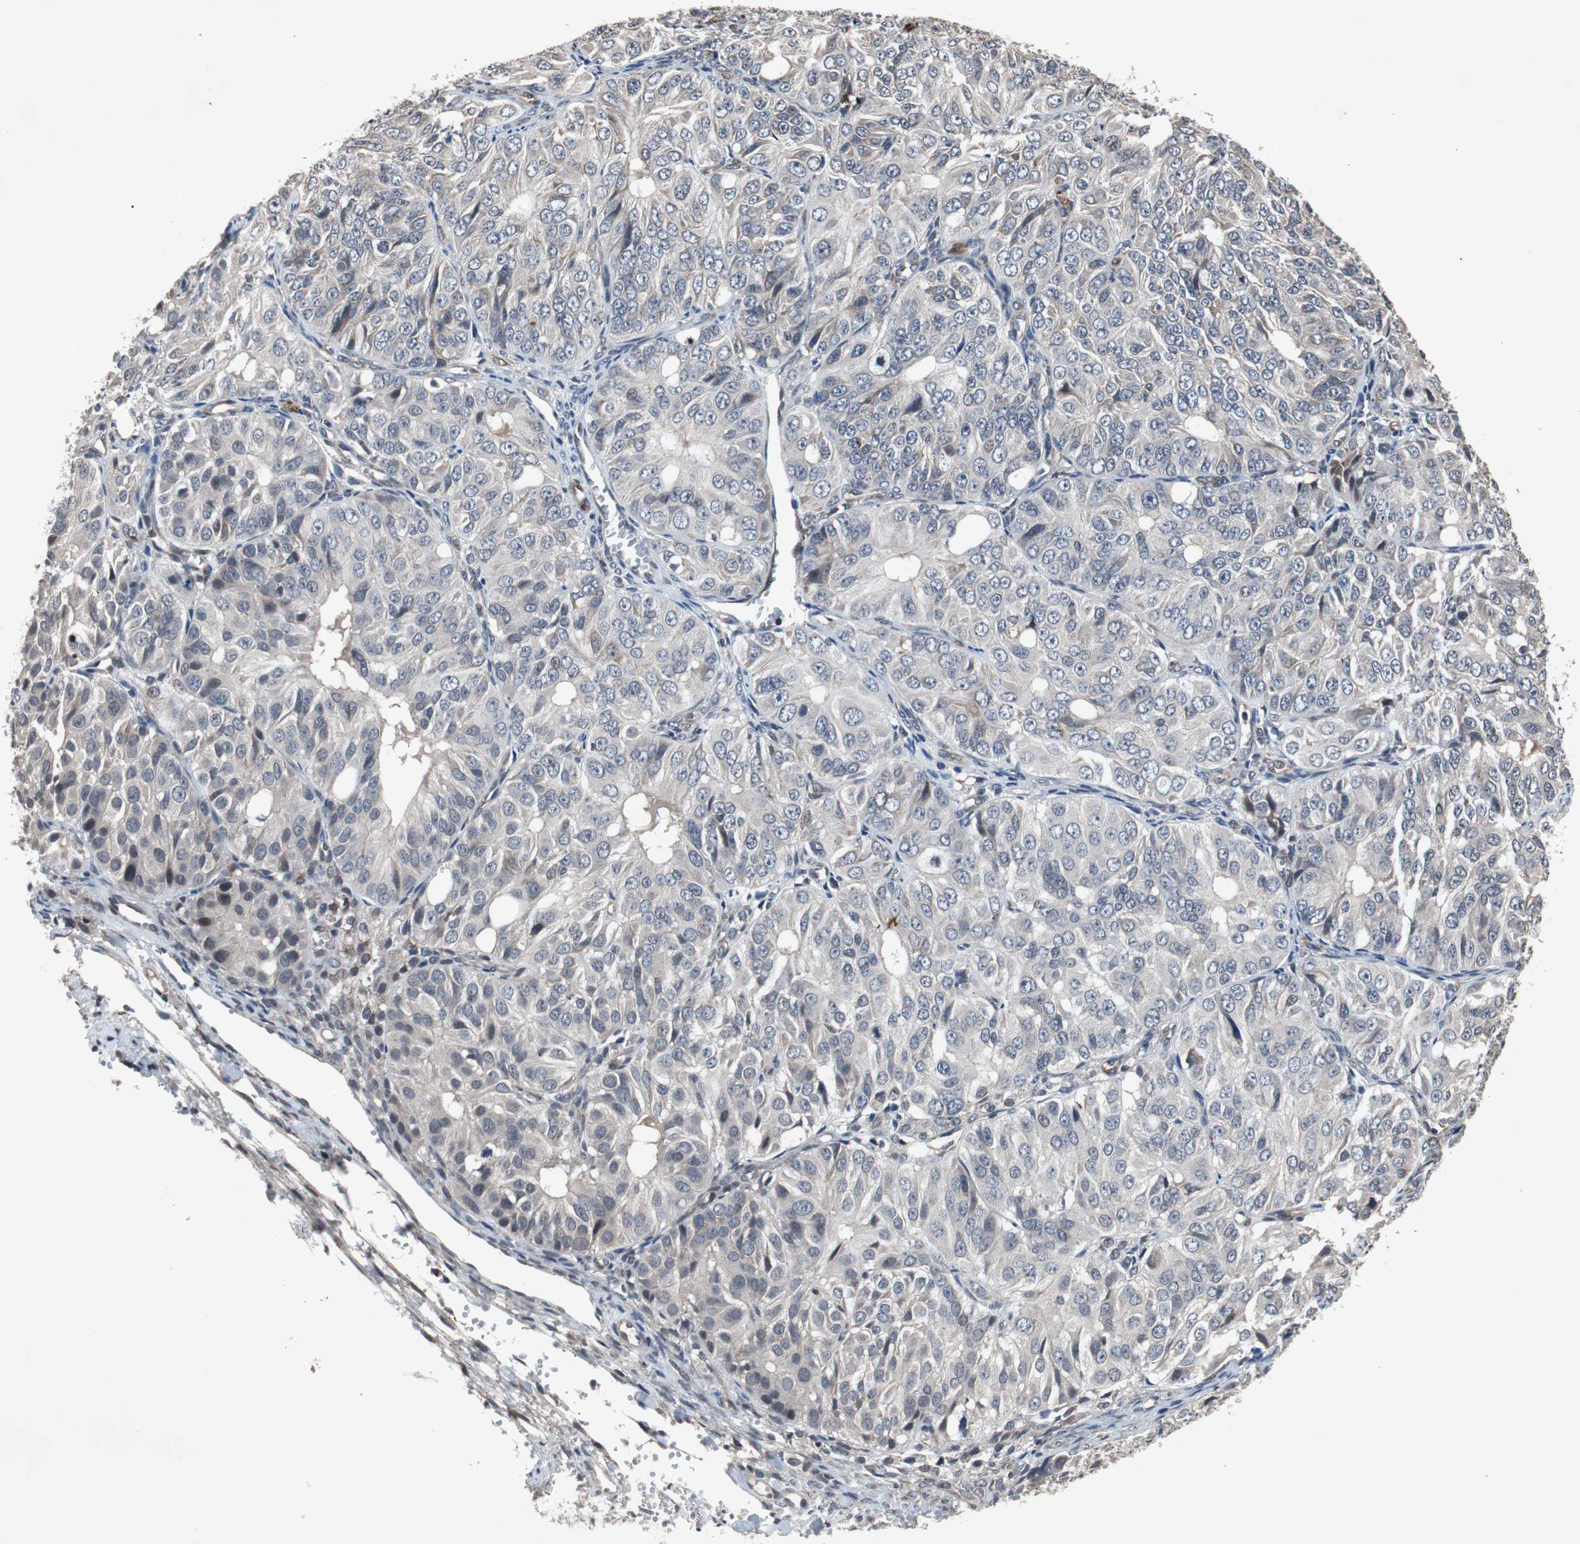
{"staining": {"intensity": "weak", "quantity": "<25%", "location": "cytoplasmic/membranous"}, "tissue": "ovarian cancer", "cell_type": "Tumor cells", "image_type": "cancer", "snomed": [{"axis": "morphology", "description": "Carcinoma, endometroid"}, {"axis": "topography", "description": "Ovary"}], "caption": "Ovarian endometroid carcinoma was stained to show a protein in brown. There is no significant staining in tumor cells.", "gene": "CRADD", "patient": {"sex": "female", "age": 51}}